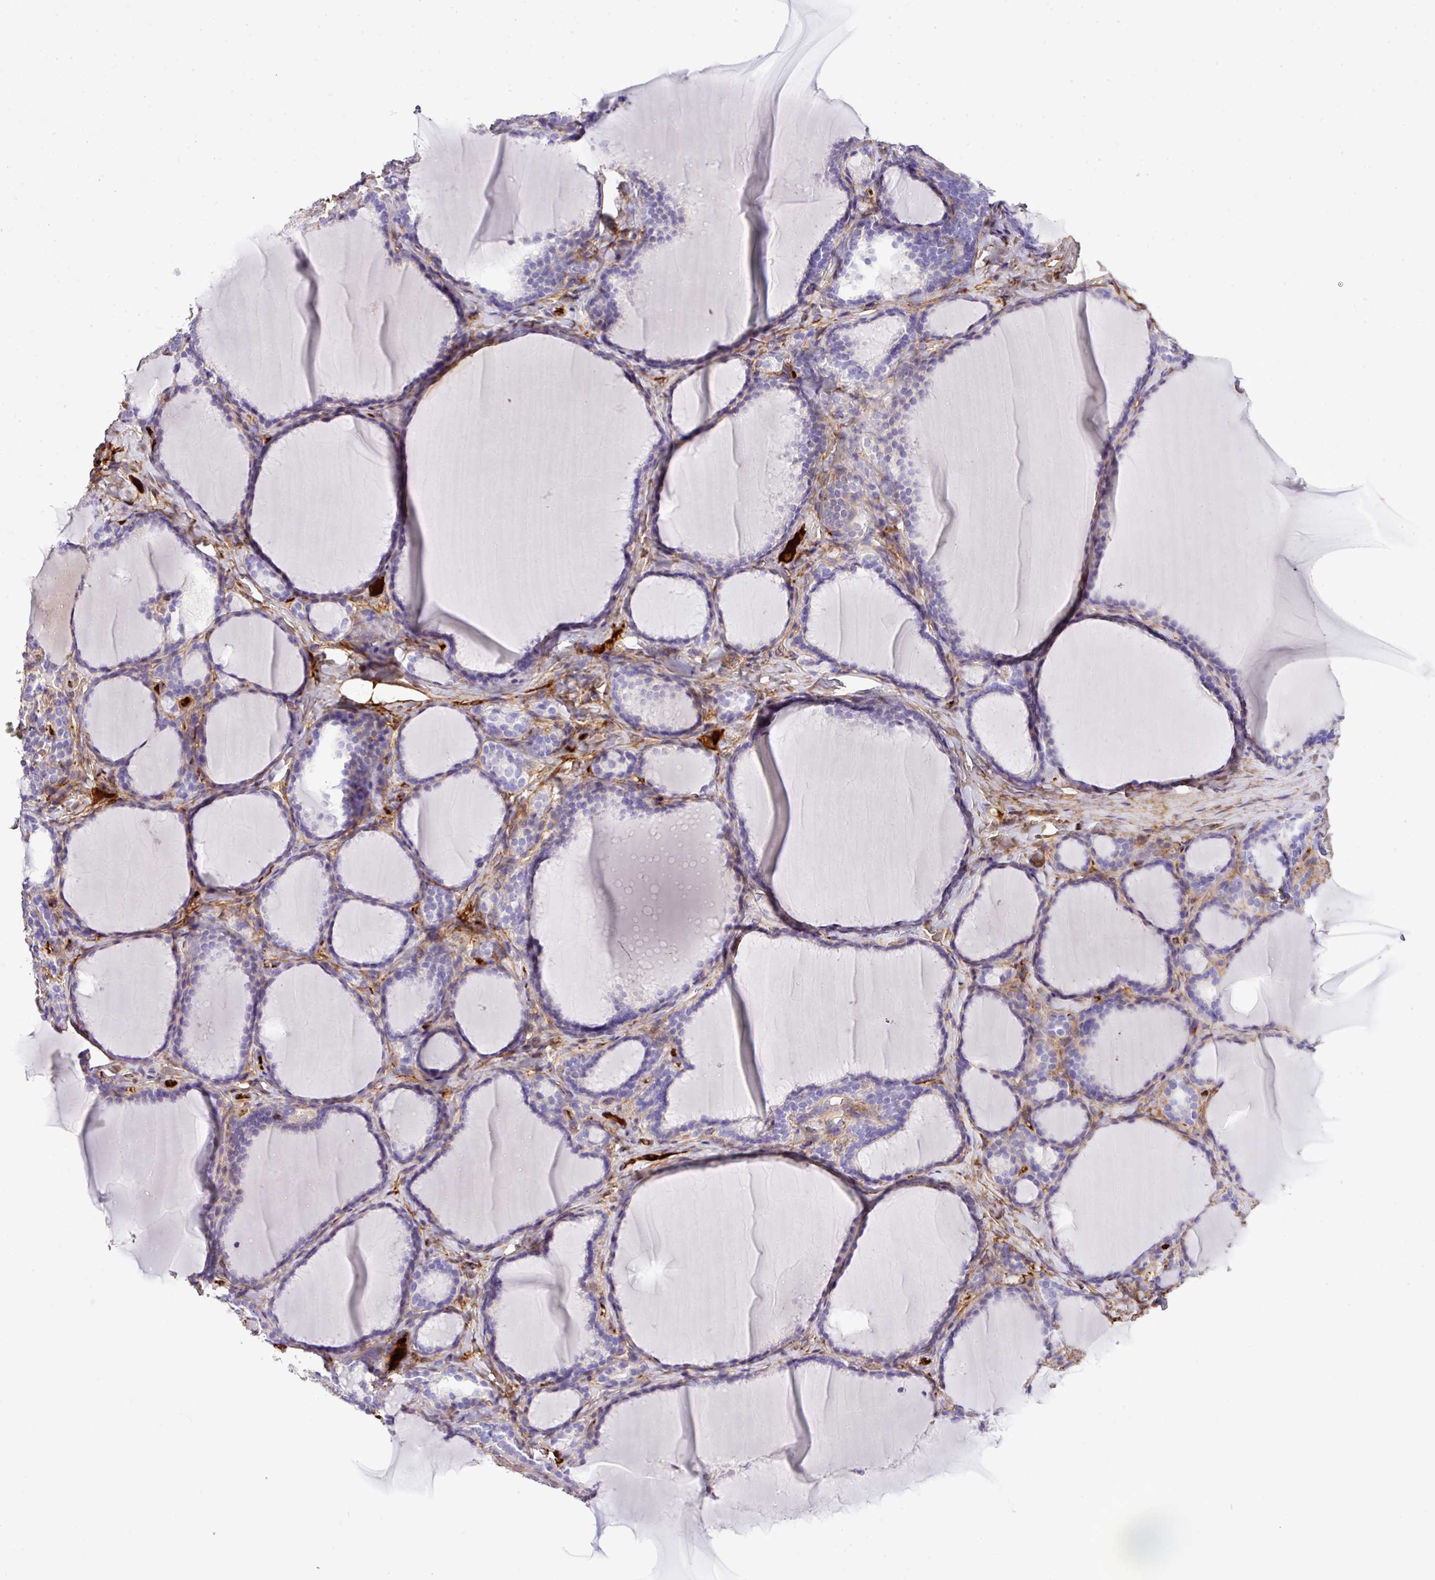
{"staining": {"intensity": "moderate", "quantity": "<25%", "location": "cytoplasmic/membranous"}, "tissue": "thyroid gland", "cell_type": "Glandular cells", "image_type": "normal", "snomed": [{"axis": "morphology", "description": "Normal tissue, NOS"}, {"axis": "topography", "description": "Thyroid gland"}], "caption": "Immunohistochemical staining of benign human thyroid gland demonstrates moderate cytoplasmic/membranous protein expression in approximately <25% of glandular cells.", "gene": "CTXN2", "patient": {"sex": "female", "age": 31}}